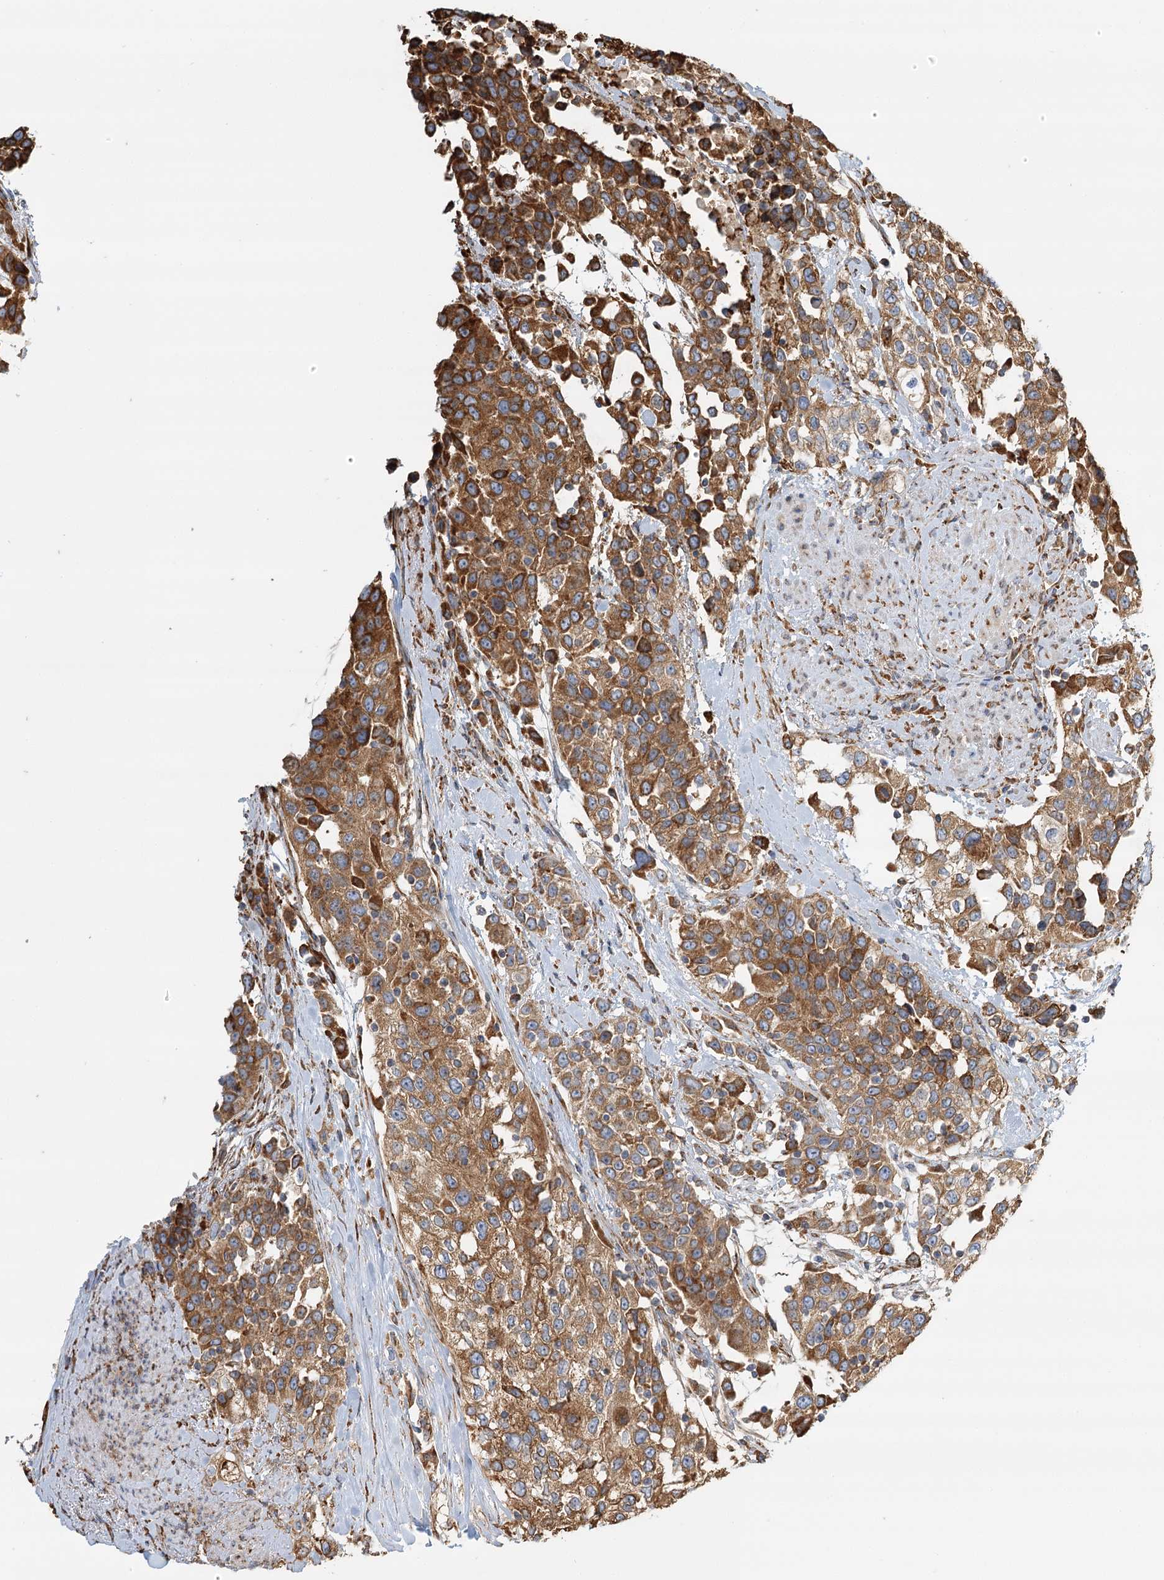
{"staining": {"intensity": "moderate", "quantity": ">75%", "location": "cytoplasmic/membranous"}, "tissue": "urothelial cancer", "cell_type": "Tumor cells", "image_type": "cancer", "snomed": [{"axis": "morphology", "description": "Urothelial carcinoma, High grade"}, {"axis": "topography", "description": "Urinary bladder"}], "caption": "A high-resolution histopathology image shows IHC staining of urothelial cancer, which demonstrates moderate cytoplasmic/membranous staining in about >75% of tumor cells.", "gene": "TAS1R1", "patient": {"sex": "female", "age": 80}}